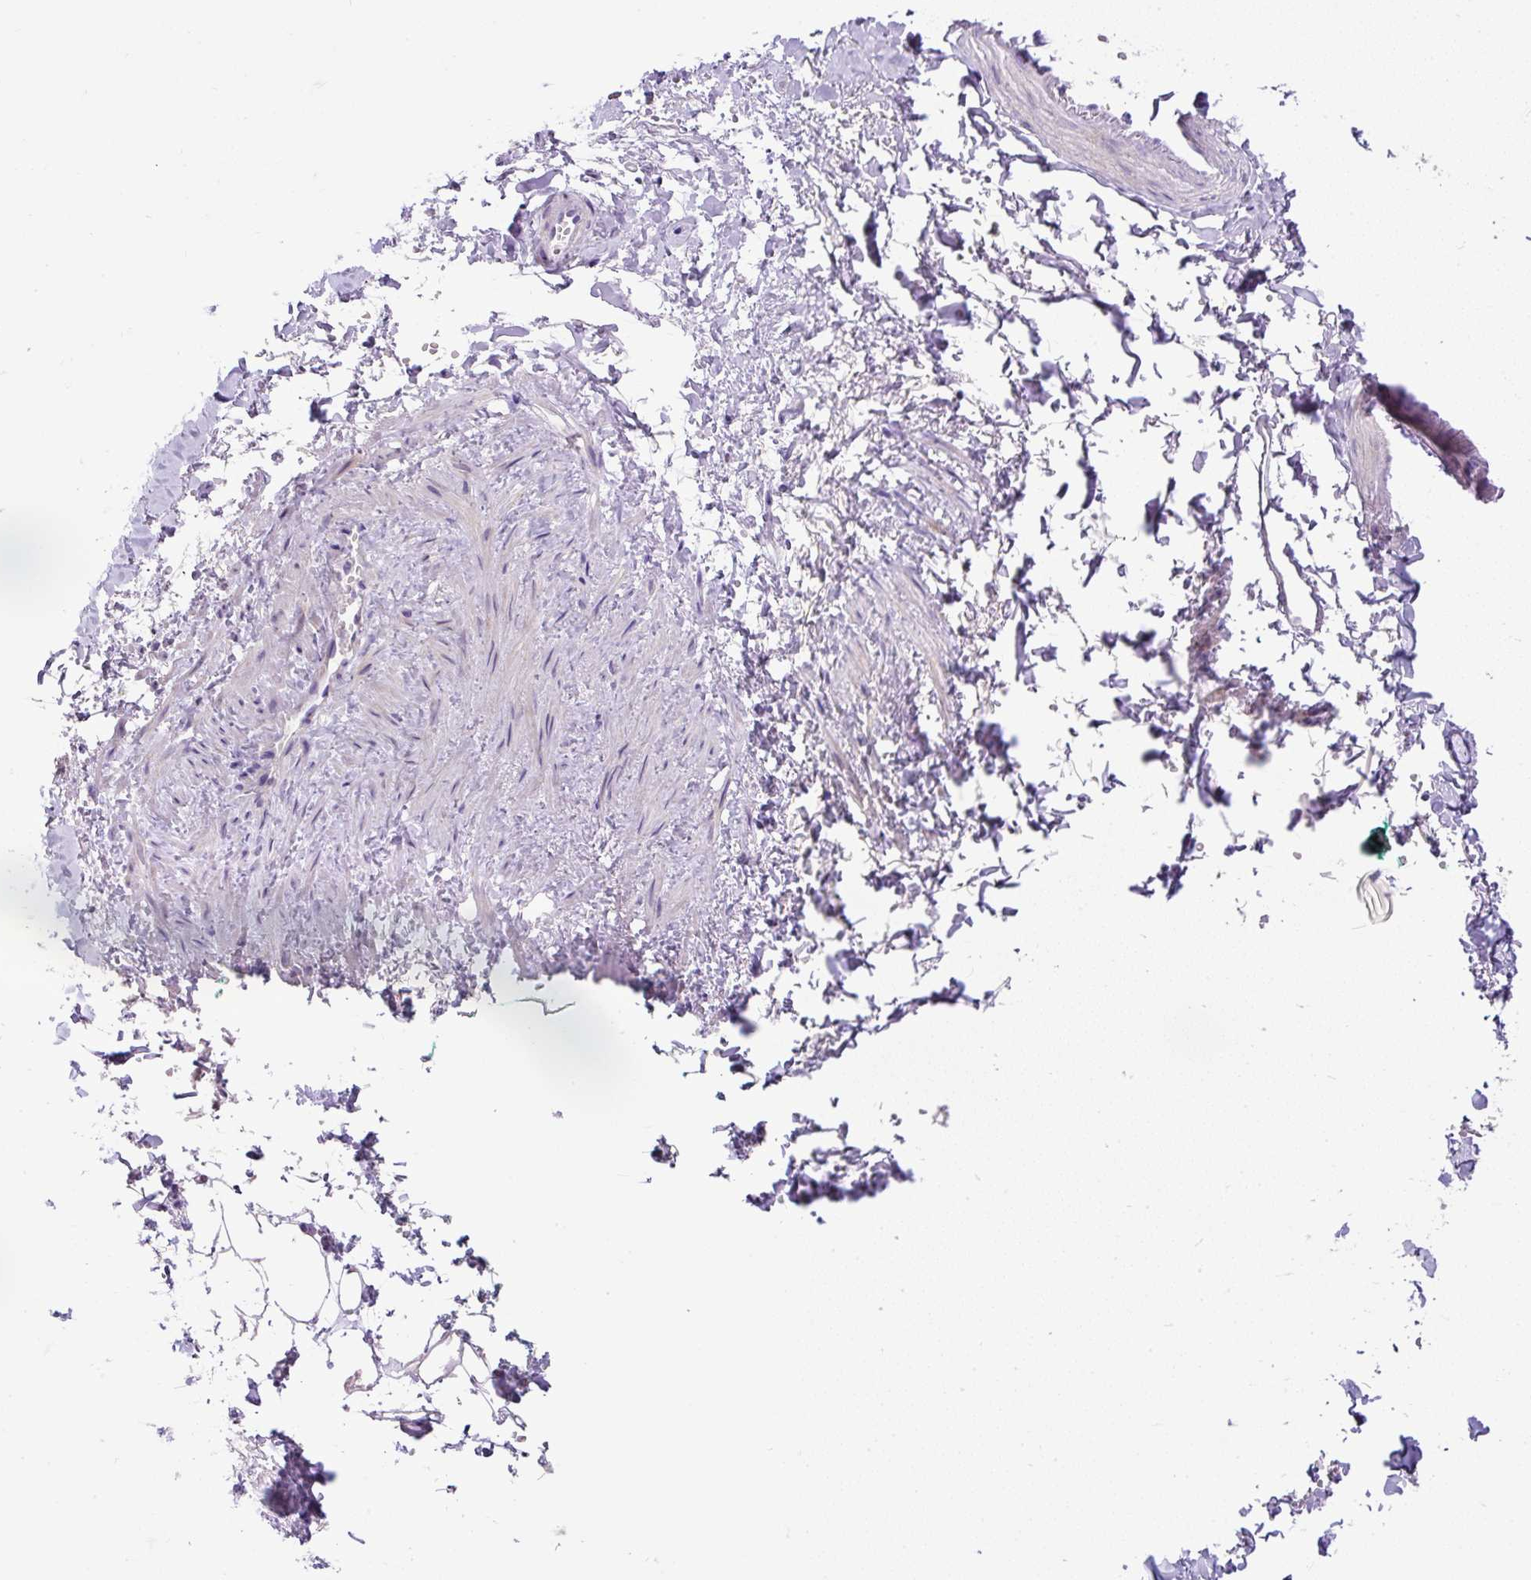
{"staining": {"intensity": "negative", "quantity": "none", "location": "none"}, "tissue": "adipose tissue", "cell_type": "Adipocytes", "image_type": "normal", "snomed": [{"axis": "morphology", "description": "Normal tissue, NOS"}, {"axis": "topography", "description": "Vulva"}, {"axis": "topography", "description": "Vagina"}, {"axis": "topography", "description": "Peripheral nerve tissue"}], "caption": "Immunohistochemistry (IHC) photomicrograph of normal adipose tissue stained for a protein (brown), which reveals no expression in adipocytes. (Brightfield microscopy of DAB (3,3'-diaminobenzidine) IHC at high magnification).", "gene": "GBX1", "patient": {"sex": "female", "age": 66}}